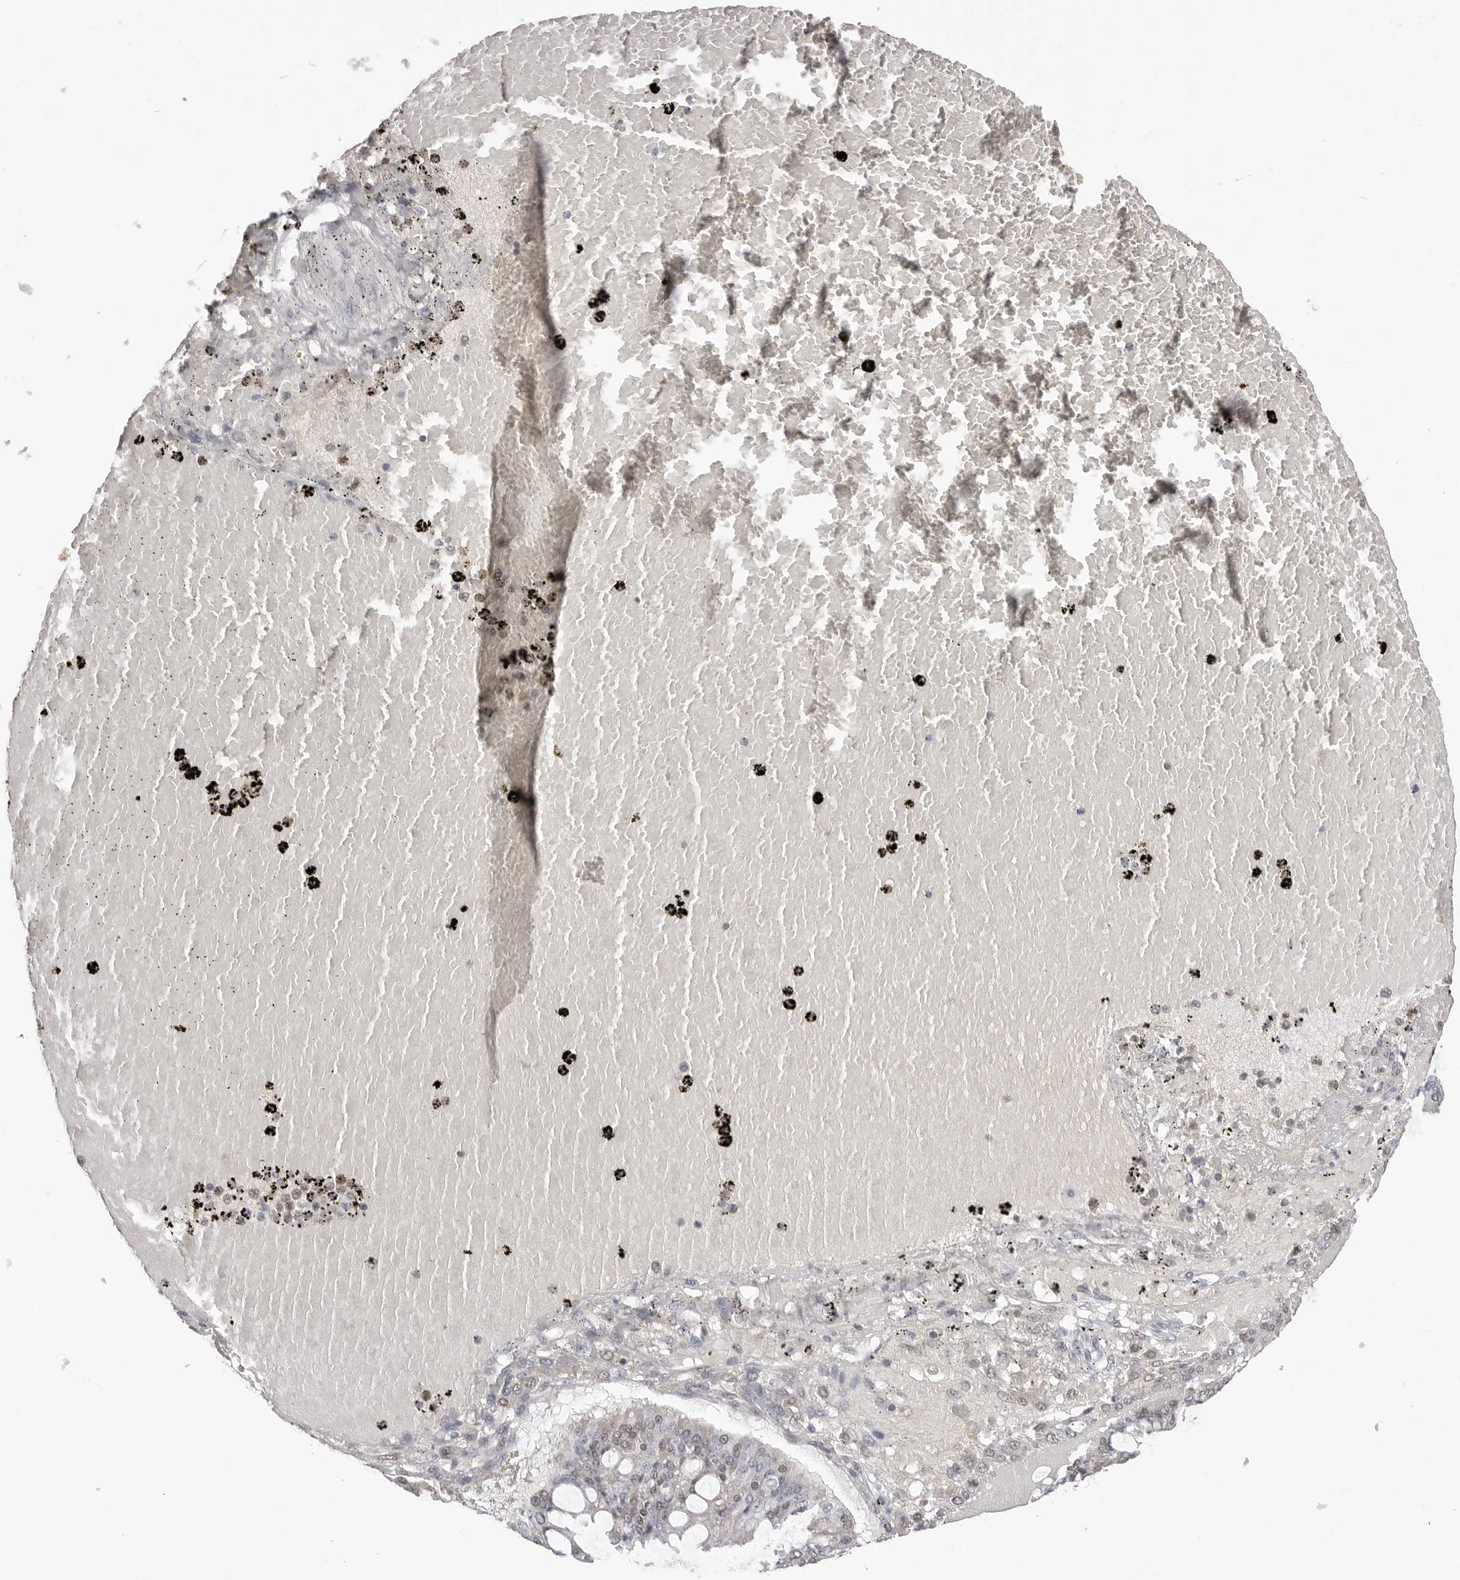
{"staining": {"intensity": "weak", "quantity": "<25%", "location": "nuclear"}, "tissue": "ovarian cancer", "cell_type": "Tumor cells", "image_type": "cancer", "snomed": [{"axis": "morphology", "description": "Cystadenocarcinoma, mucinous, NOS"}, {"axis": "topography", "description": "Ovary"}], "caption": "This histopathology image is of ovarian cancer stained with immunohistochemistry to label a protein in brown with the nuclei are counter-stained blue. There is no positivity in tumor cells.", "gene": "TSSK1B", "patient": {"sex": "female", "age": 73}}